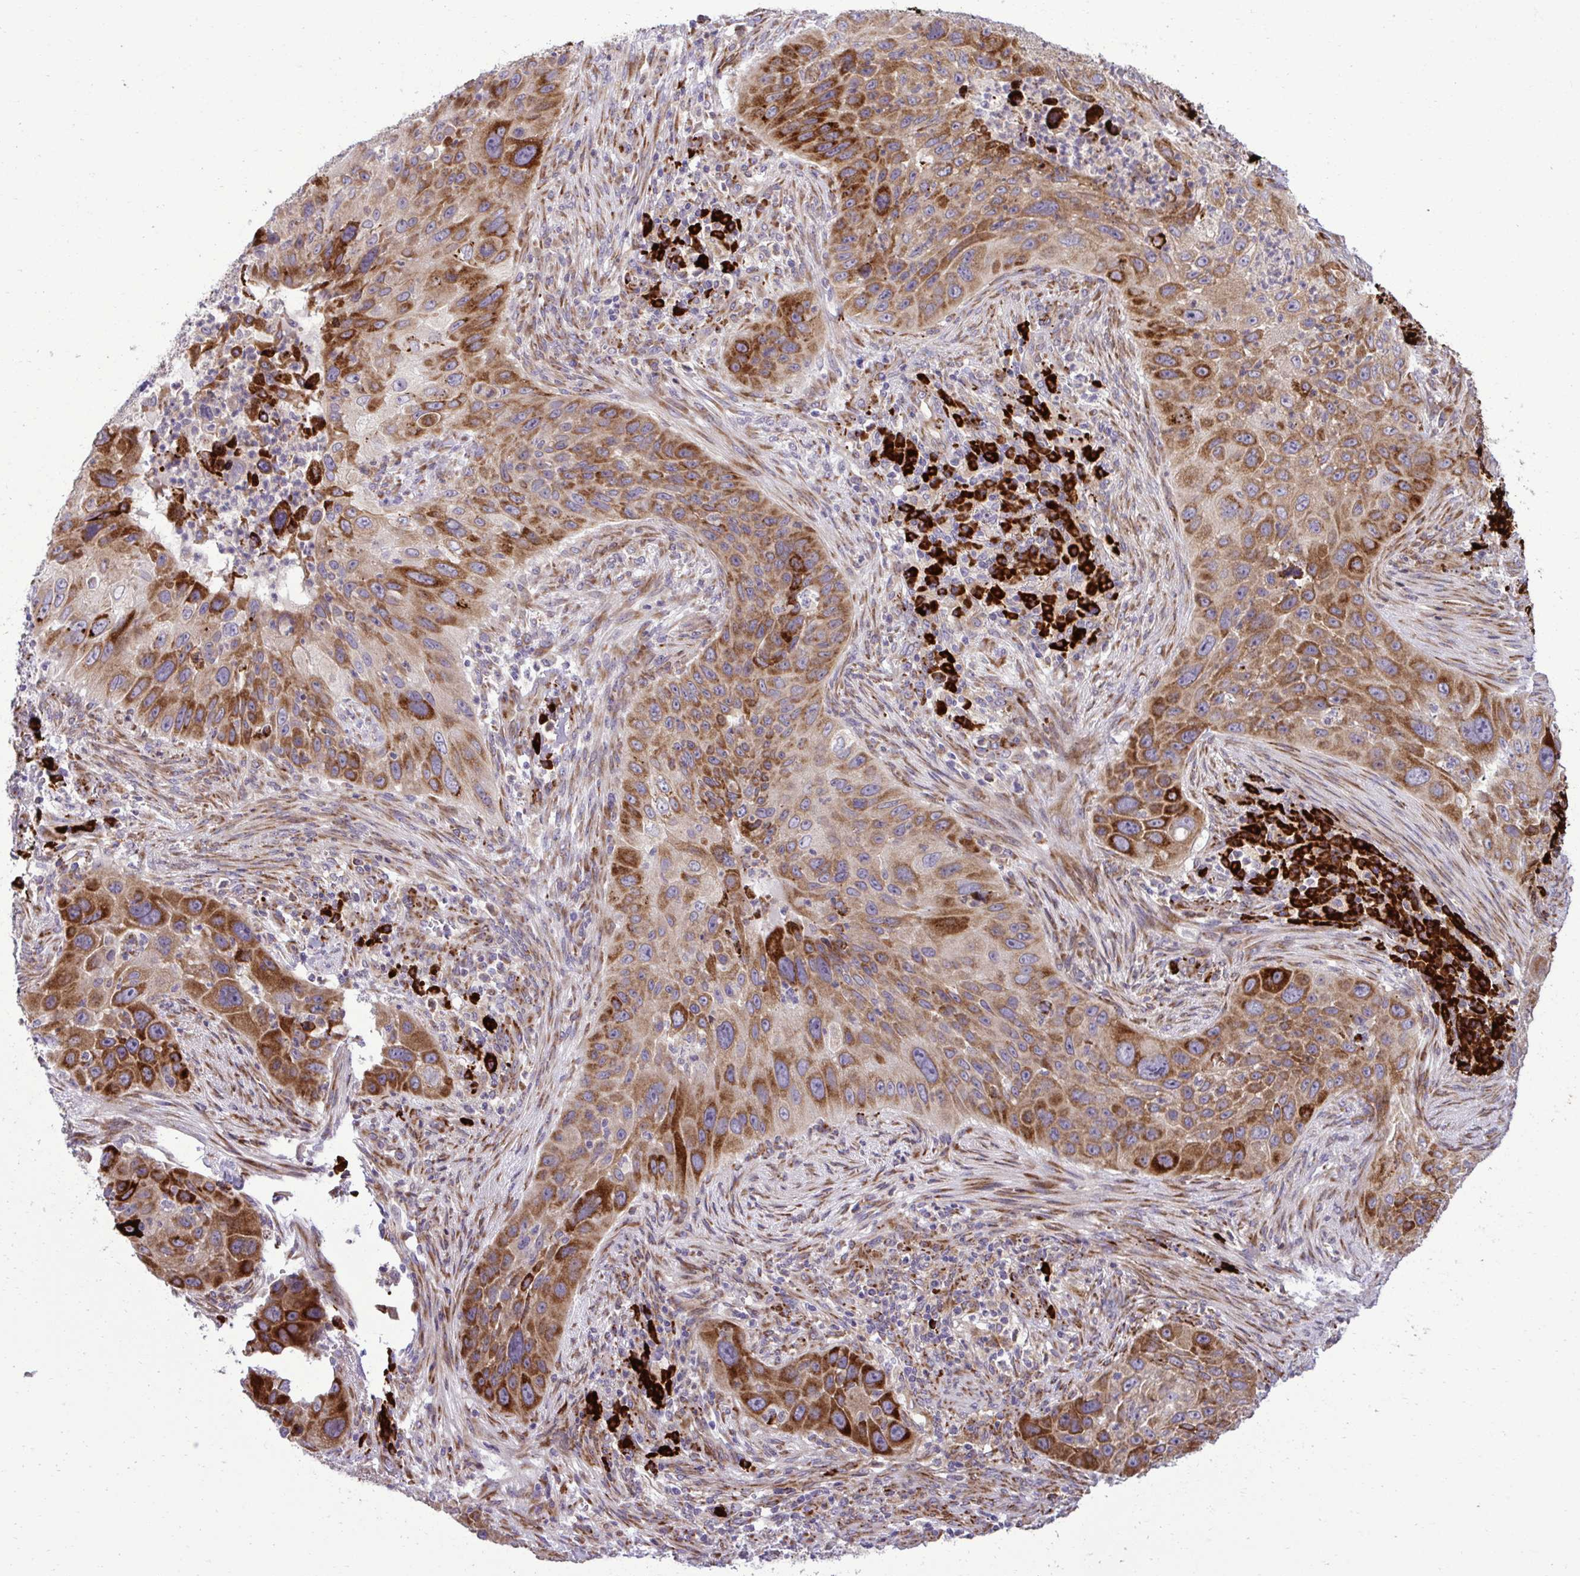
{"staining": {"intensity": "moderate", "quantity": ">75%", "location": "cytoplasmic/membranous"}, "tissue": "lung cancer", "cell_type": "Tumor cells", "image_type": "cancer", "snomed": [{"axis": "morphology", "description": "Squamous cell carcinoma, NOS"}, {"axis": "topography", "description": "Lung"}], "caption": "An immunohistochemistry micrograph of tumor tissue is shown. Protein staining in brown highlights moderate cytoplasmic/membranous positivity in squamous cell carcinoma (lung) within tumor cells. (IHC, brightfield microscopy, high magnification).", "gene": "LIMS1", "patient": {"sex": "male", "age": 63}}